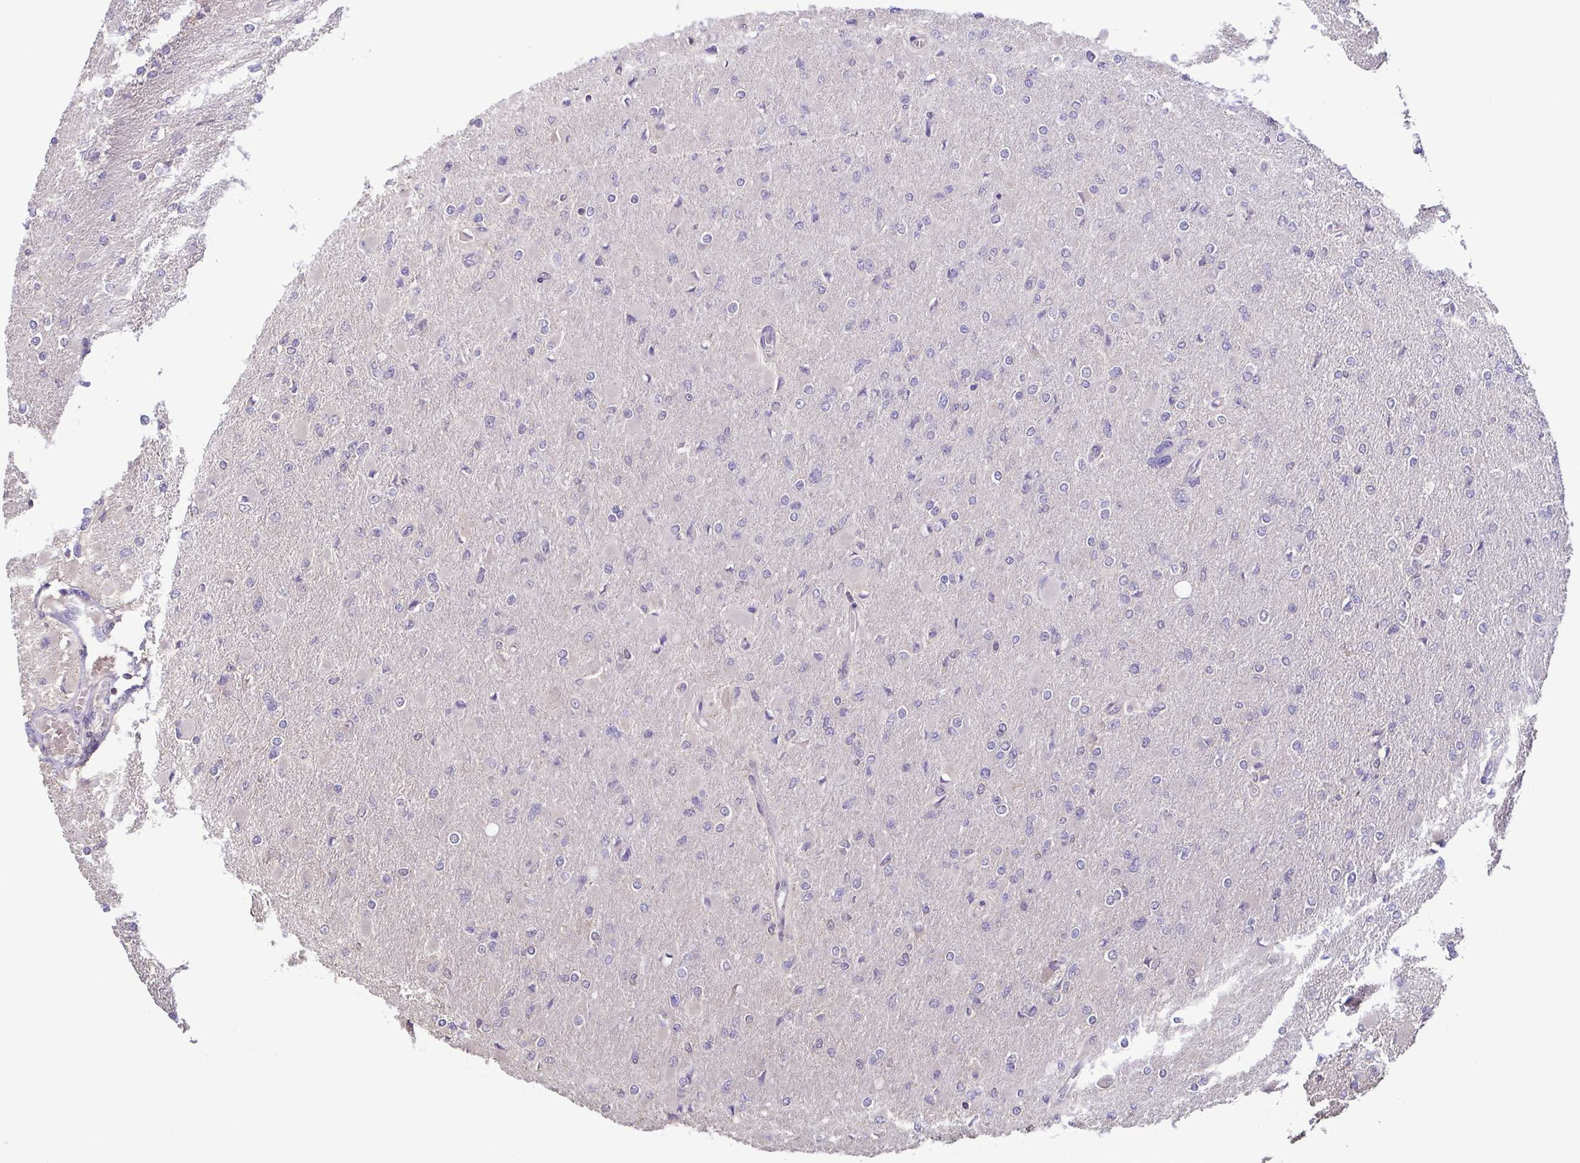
{"staining": {"intensity": "negative", "quantity": "none", "location": "none"}, "tissue": "glioma", "cell_type": "Tumor cells", "image_type": "cancer", "snomed": [{"axis": "morphology", "description": "Glioma, malignant, High grade"}, {"axis": "topography", "description": "Cerebral cortex"}], "caption": "IHC of glioma exhibits no positivity in tumor cells.", "gene": "ACTRT2", "patient": {"sex": "female", "age": 36}}